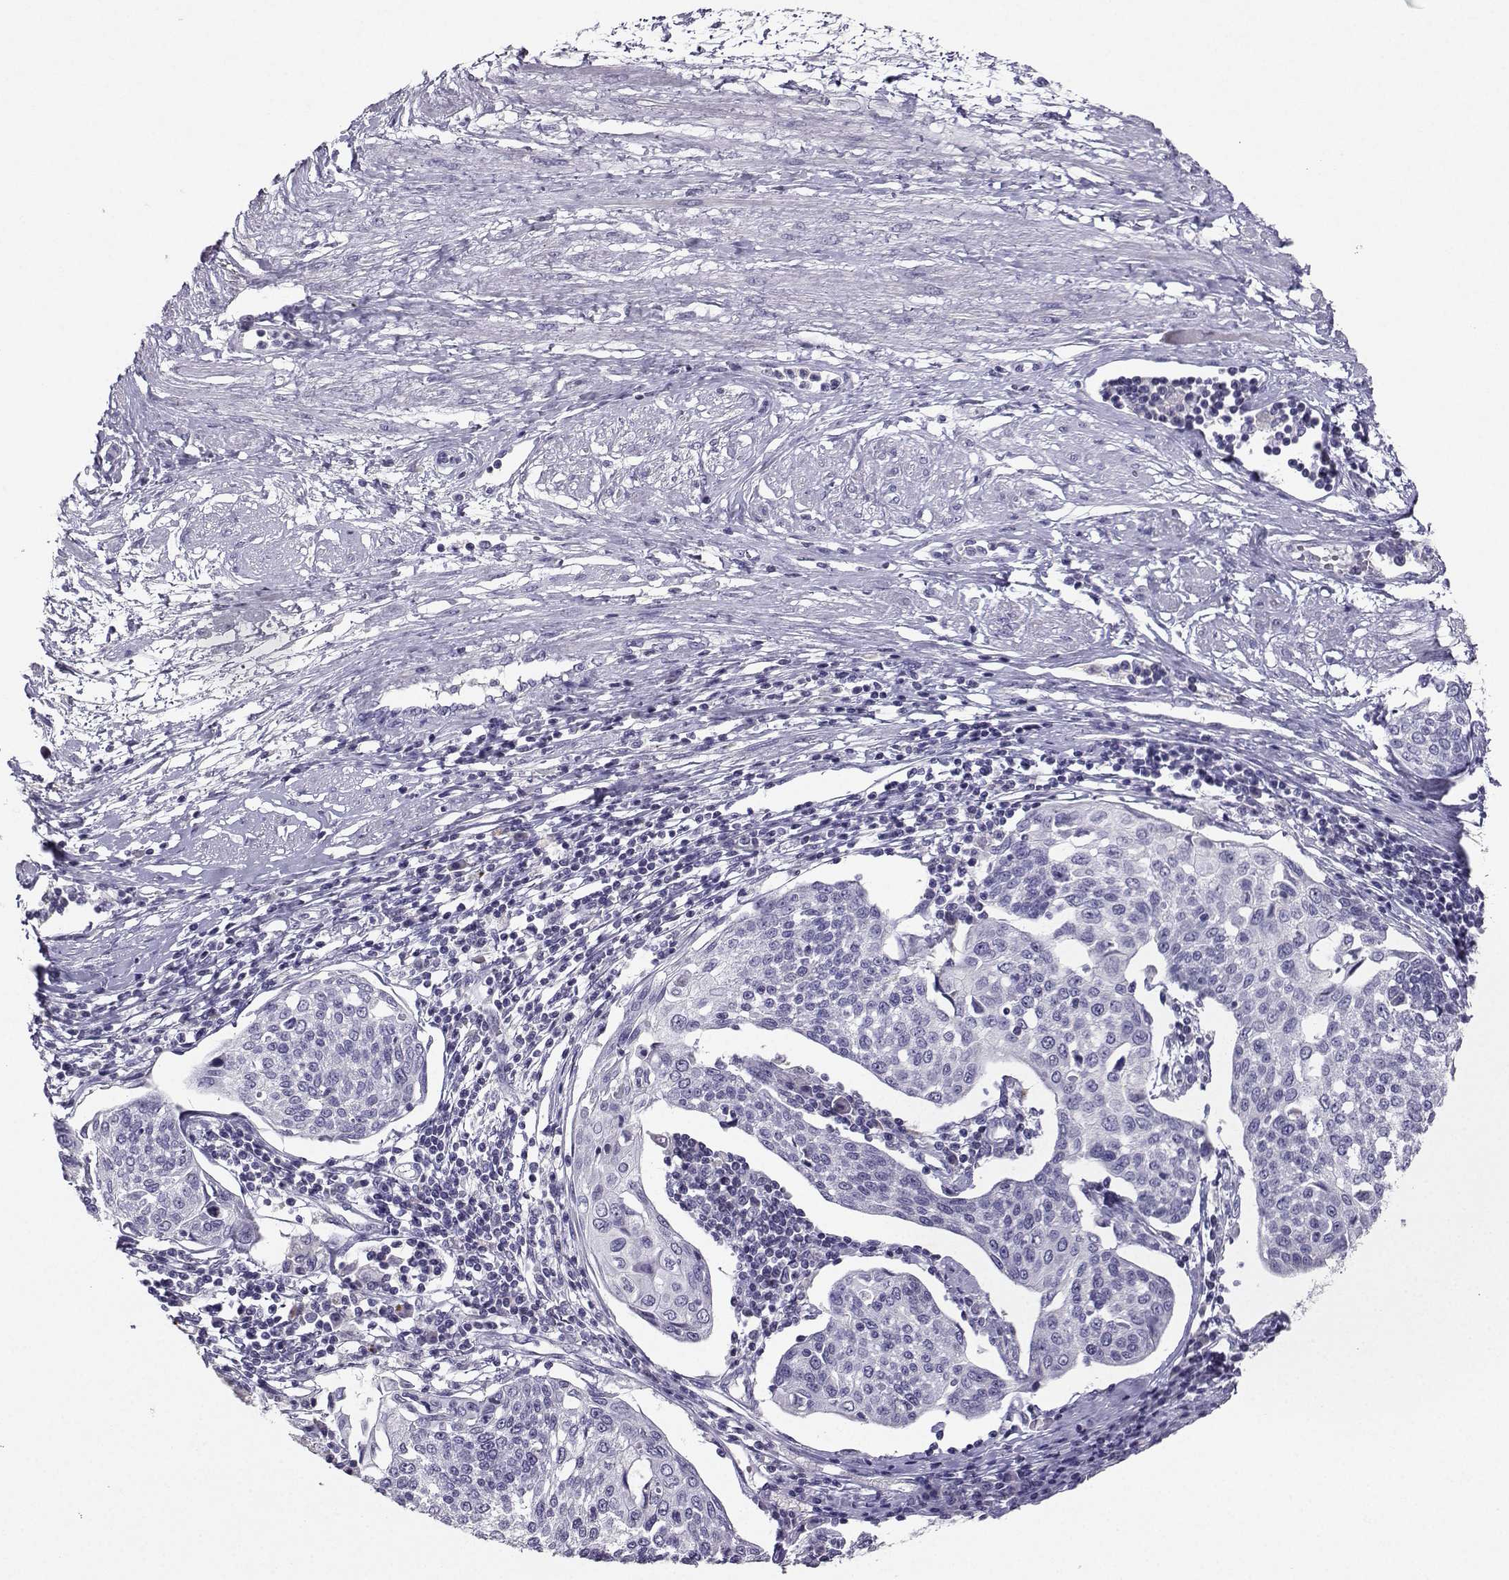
{"staining": {"intensity": "negative", "quantity": "none", "location": "none"}, "tissue": "cervical cancer", "cell_type": "Tumor cells", "image_type": "cancer", "snomed": [{"axis": "morphology", "description": "Squamous cell carcinoma, NOS"}, {"axis": "topography", "description": "Cervix"}], "caption": "Immunohistochemical staining of cervical squamous cell carcinoma reveals no significant positivity in tumor cells.", "gene": "GRIK4", "patient": {"sex": "female", "age": 34}}